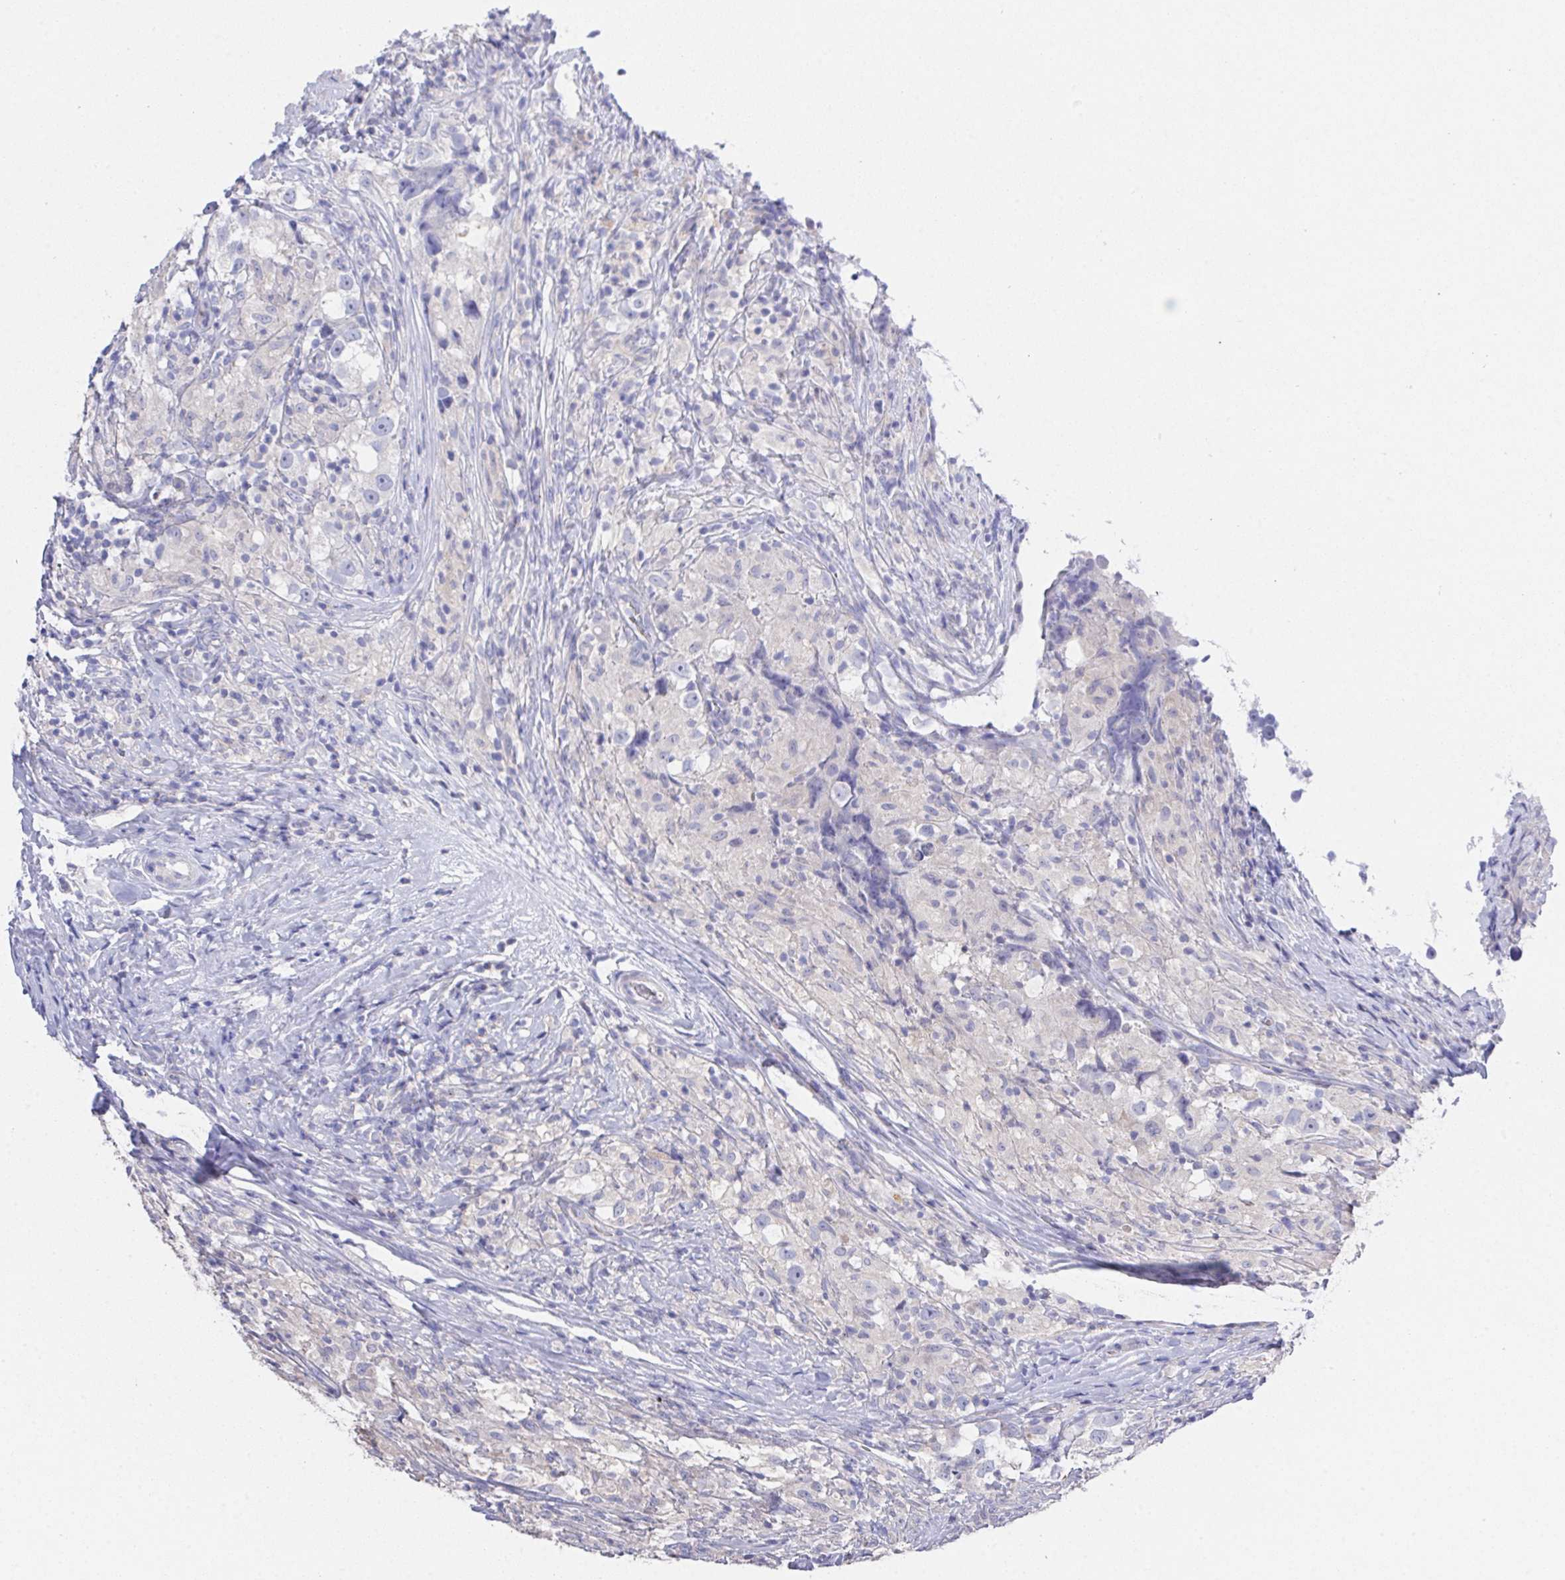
{"staining": {"intensity": "negative", "quantity": "none", "location": "none"}, "tissue": "testis cancer", "cell_type": "Tumor cells", "image_type": "cancer", "snomed": [{"axis": "morphology", "description": "Seminoma, NOS"}, {"axis": "topography", "description": "Testis"}], "caption": "High power microscopy photomicrograph of an IHC image of testis seminoma, revealing no significant expression in tumor cells.", "gene": "PRG3", "patient": {"sex": "male", "age": 46}}